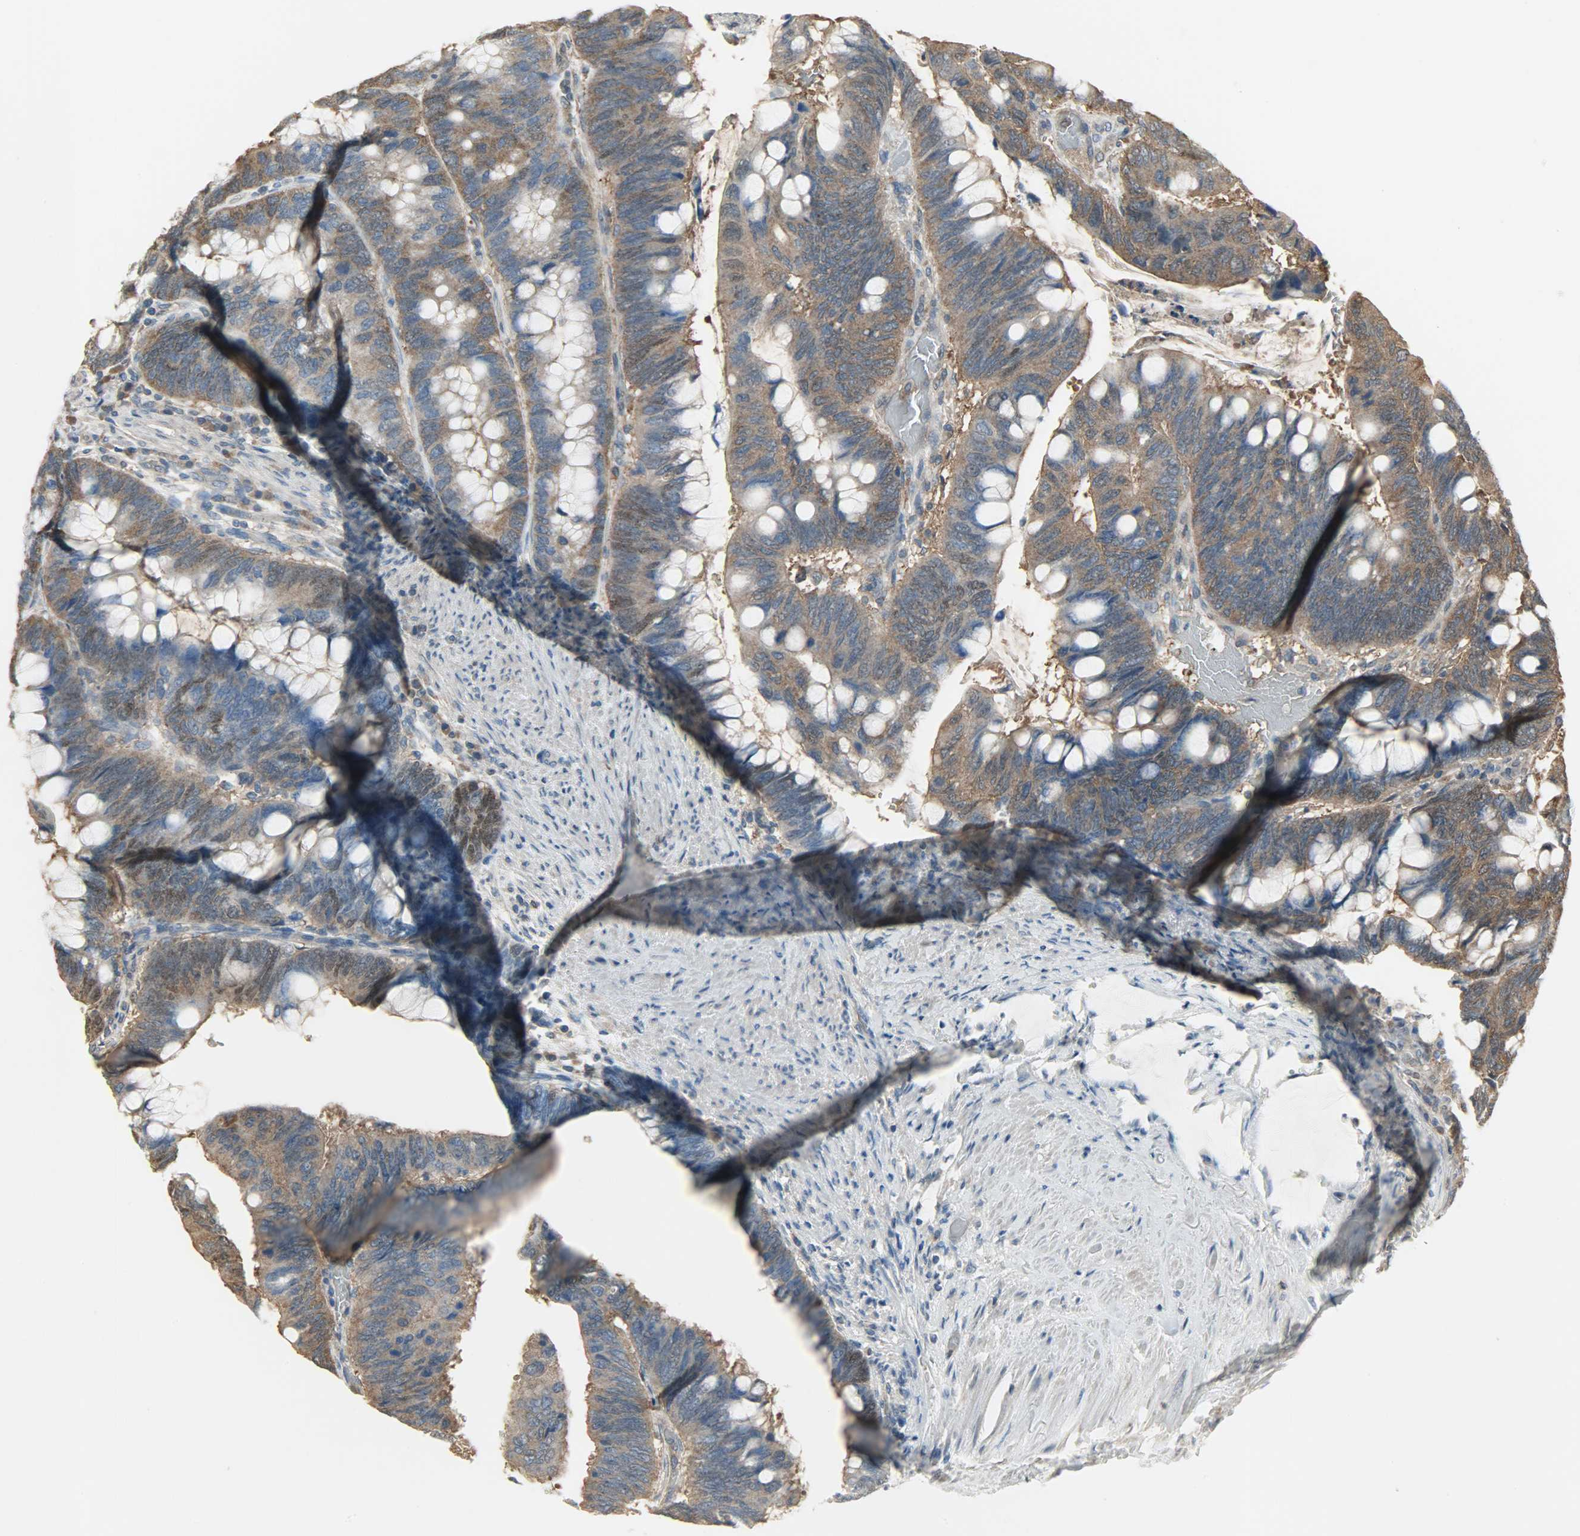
{"staining": {"intensity": "moderate", "quantity": ">75%", "location": "cytoplasmic/membranous"}, "tissue": "colorectal cancer", "cell_type": "Tumor cells", "image_type": "cancer", "snomed": [{"axis": "morphology", "description": "Normal tissue, NOS"}, {"axis": "morphology", "description": "Adenocarcinoma, NOS"}, {"axis": "topography", "description": "Rectum"}], "caption": "Immunohistochemical staining of human colorectal adenocarcinoma shows medium levels of moderate cytoplasmic/membranous protein staining in about >75% of tumor cells. (DAB (3,3'-diaminobenzidine) = brown stain, brightfield microscopy at high magnification).", "gene": "LDHB", "patient": {"sex": "male", "age": 92}}